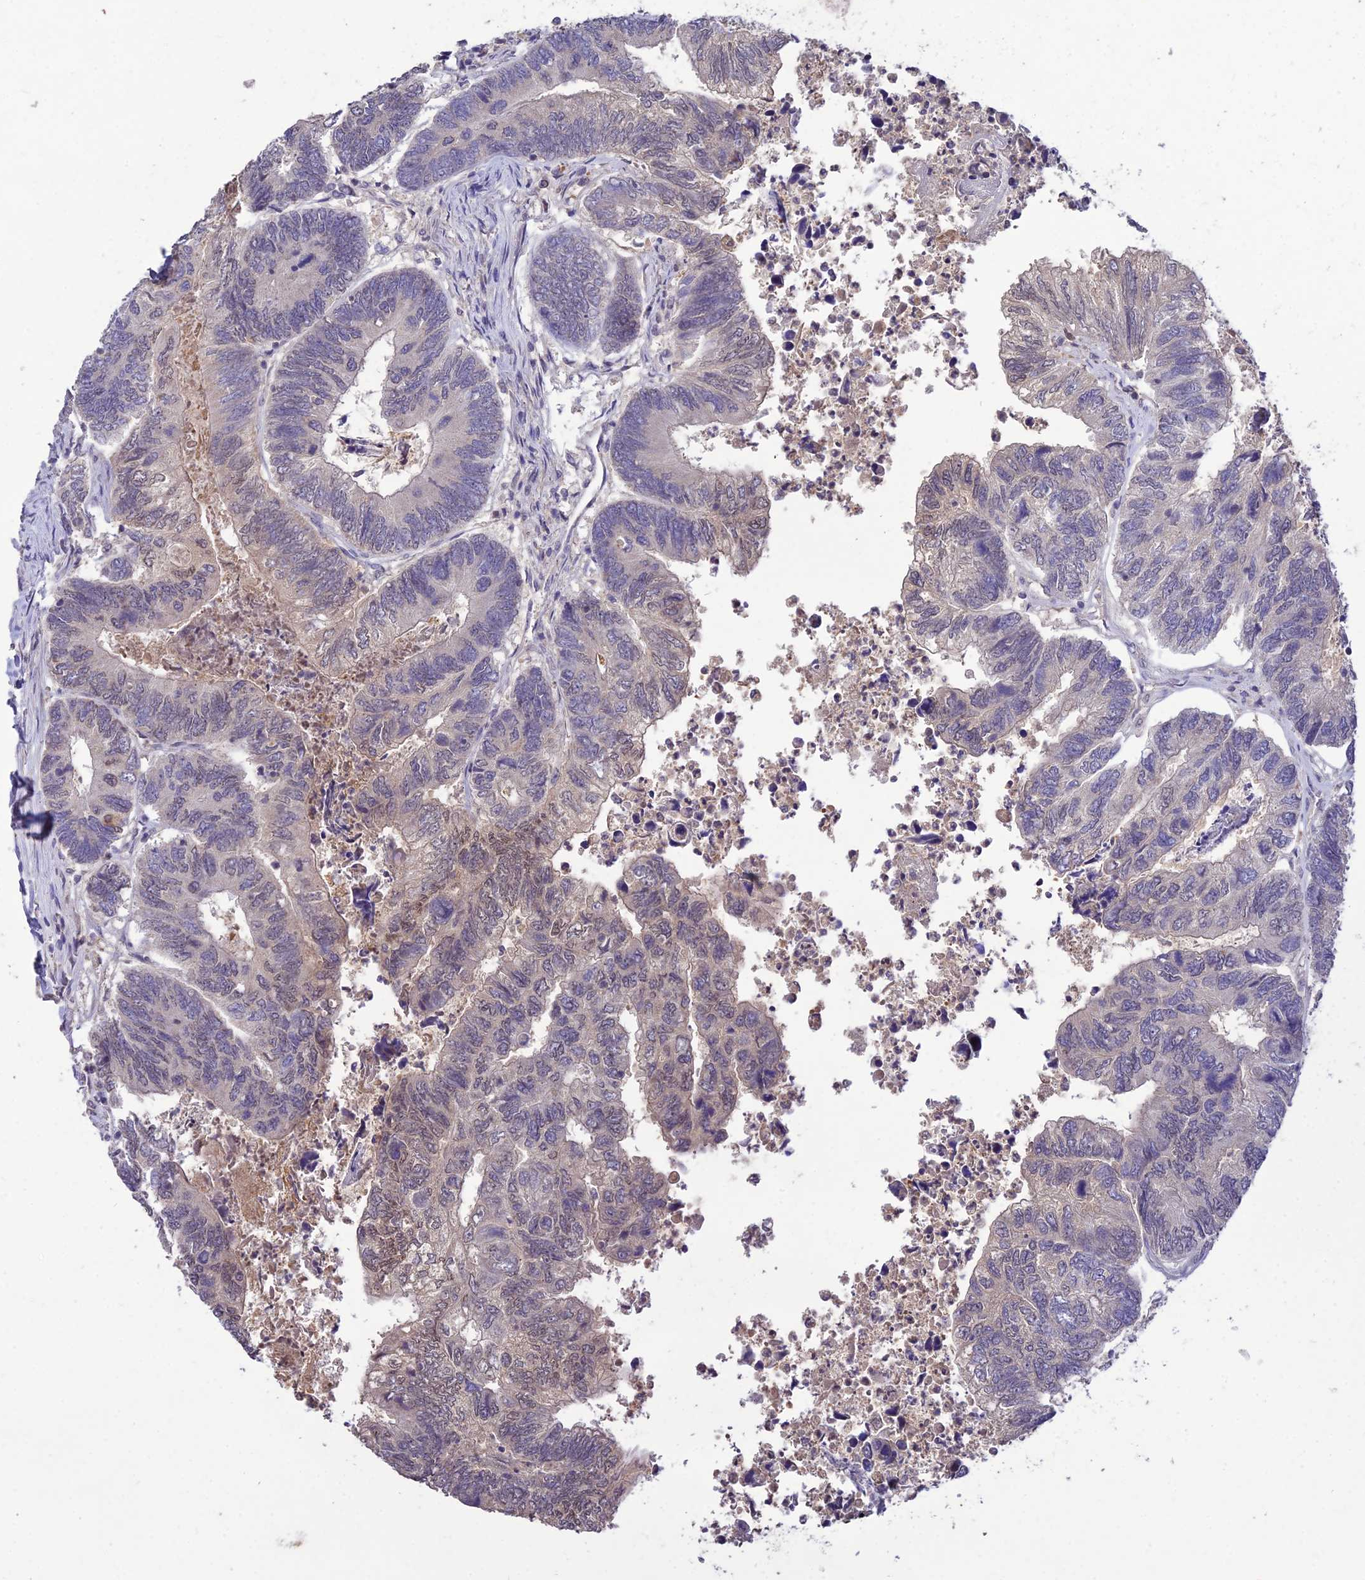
{"staining": {"intensity": "moderate", "quantity": "<25%", "location": "nuclear"}, "tissue": "colorectal cancer", "cell_type": "Tumor cells", "image_type": "cancer", "snomed": [{"axis": "morphology", "description": "Adenocarcinoma, NOS"}, {"axis": "topography", "description": "Colon"}], "caption": "Protein expression analysis of human adenocarcinoma (colorectal) reveals moderate nuclear expression in about <25% of tumor cells.", "gene": "PGK1", "patient": {"sex": "female", "age": 67}}